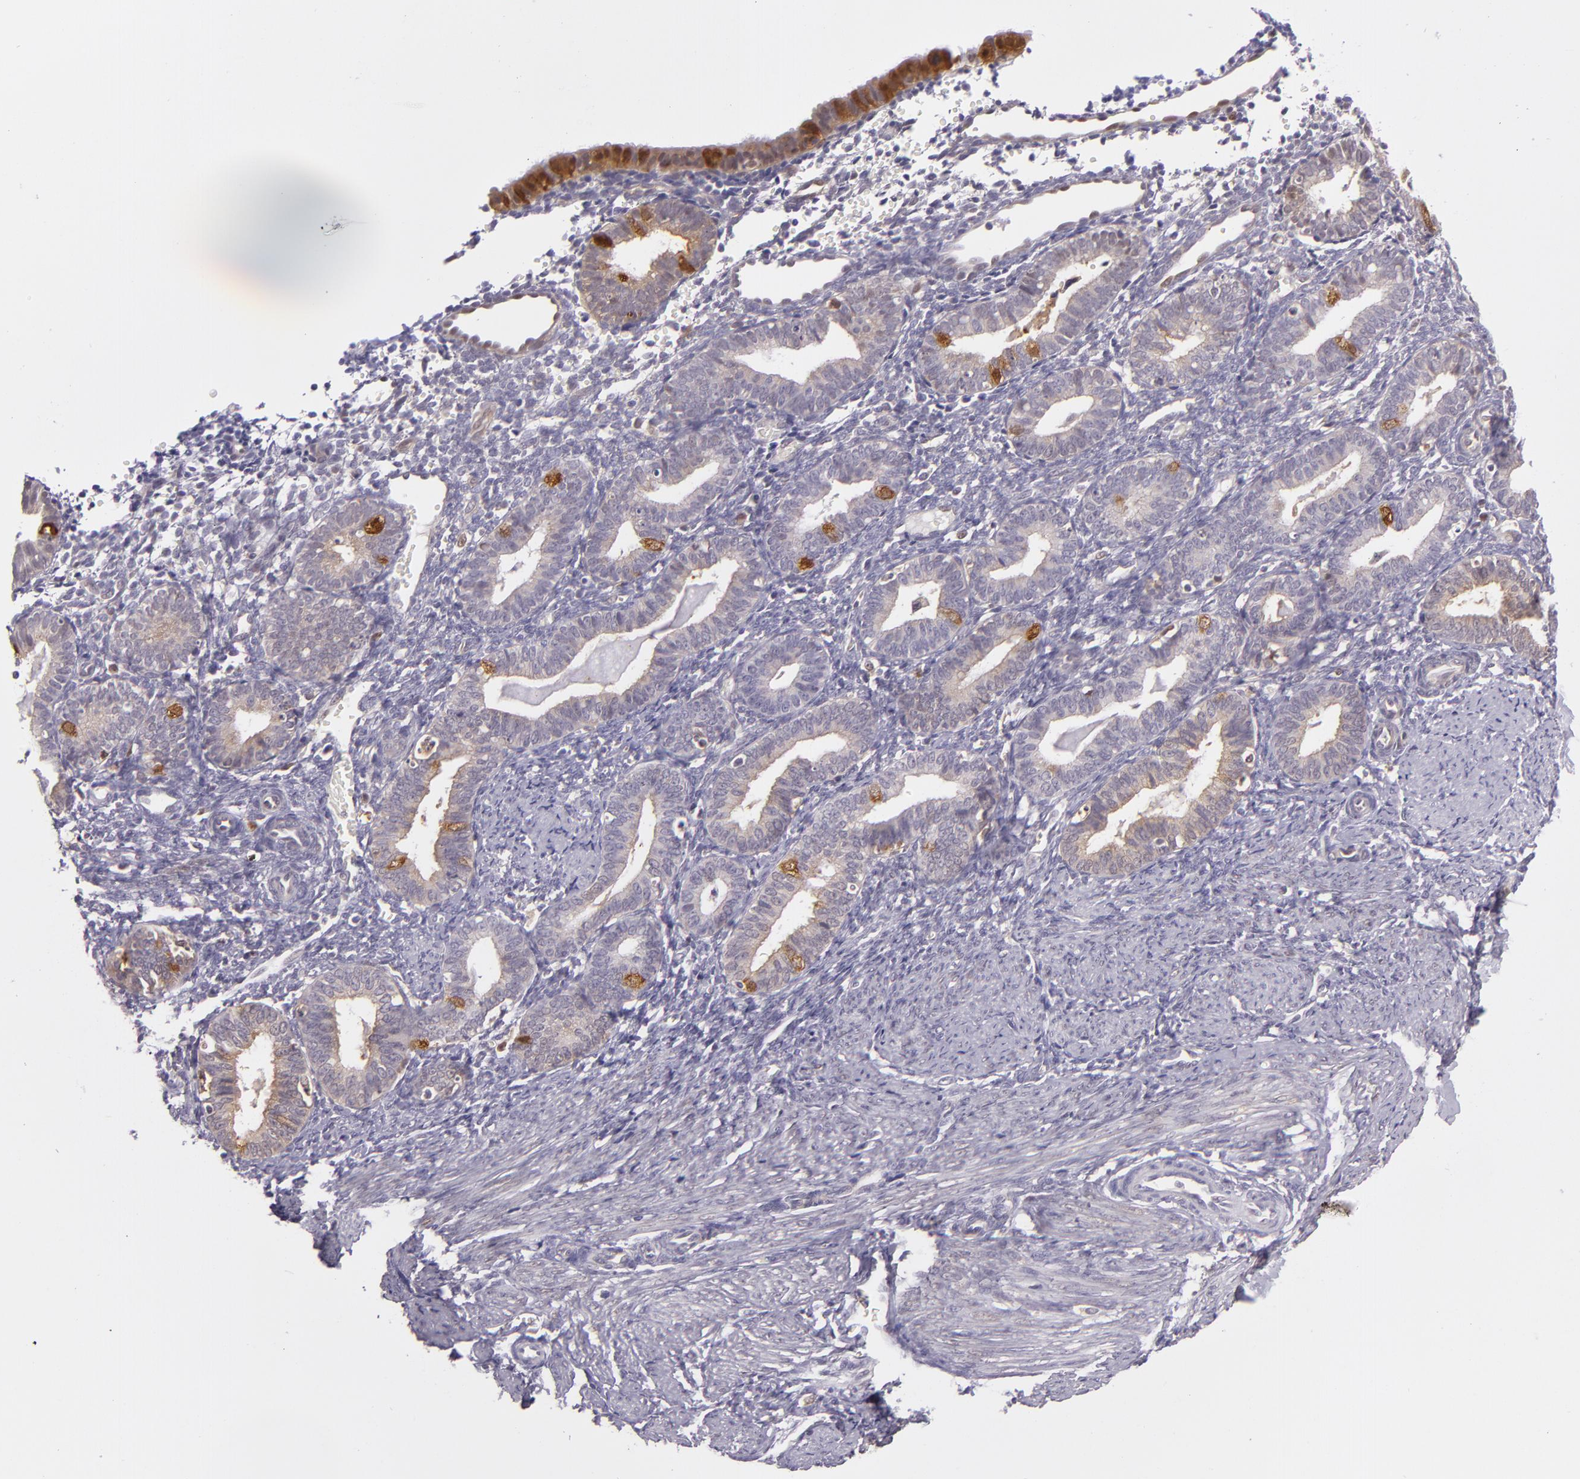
{"staining": {"intensity": "negative", "quantity": "none", "location": "none"}, "tissue": "endometrium", "cell_type": "Cells in endometrial stroma", "image_type": "normal", "snomed": [{"axis": "morphology", "description": "Normal tissue, NOS"}, {"axis": "topography", "description": "Endometrium"}], "caption": "Endometrium stained for a protein using IHC demonstrates no staining cells in endometrial stroma.", "gene": "HSPH1", "patient": {"sex": "female", "age": 61}}